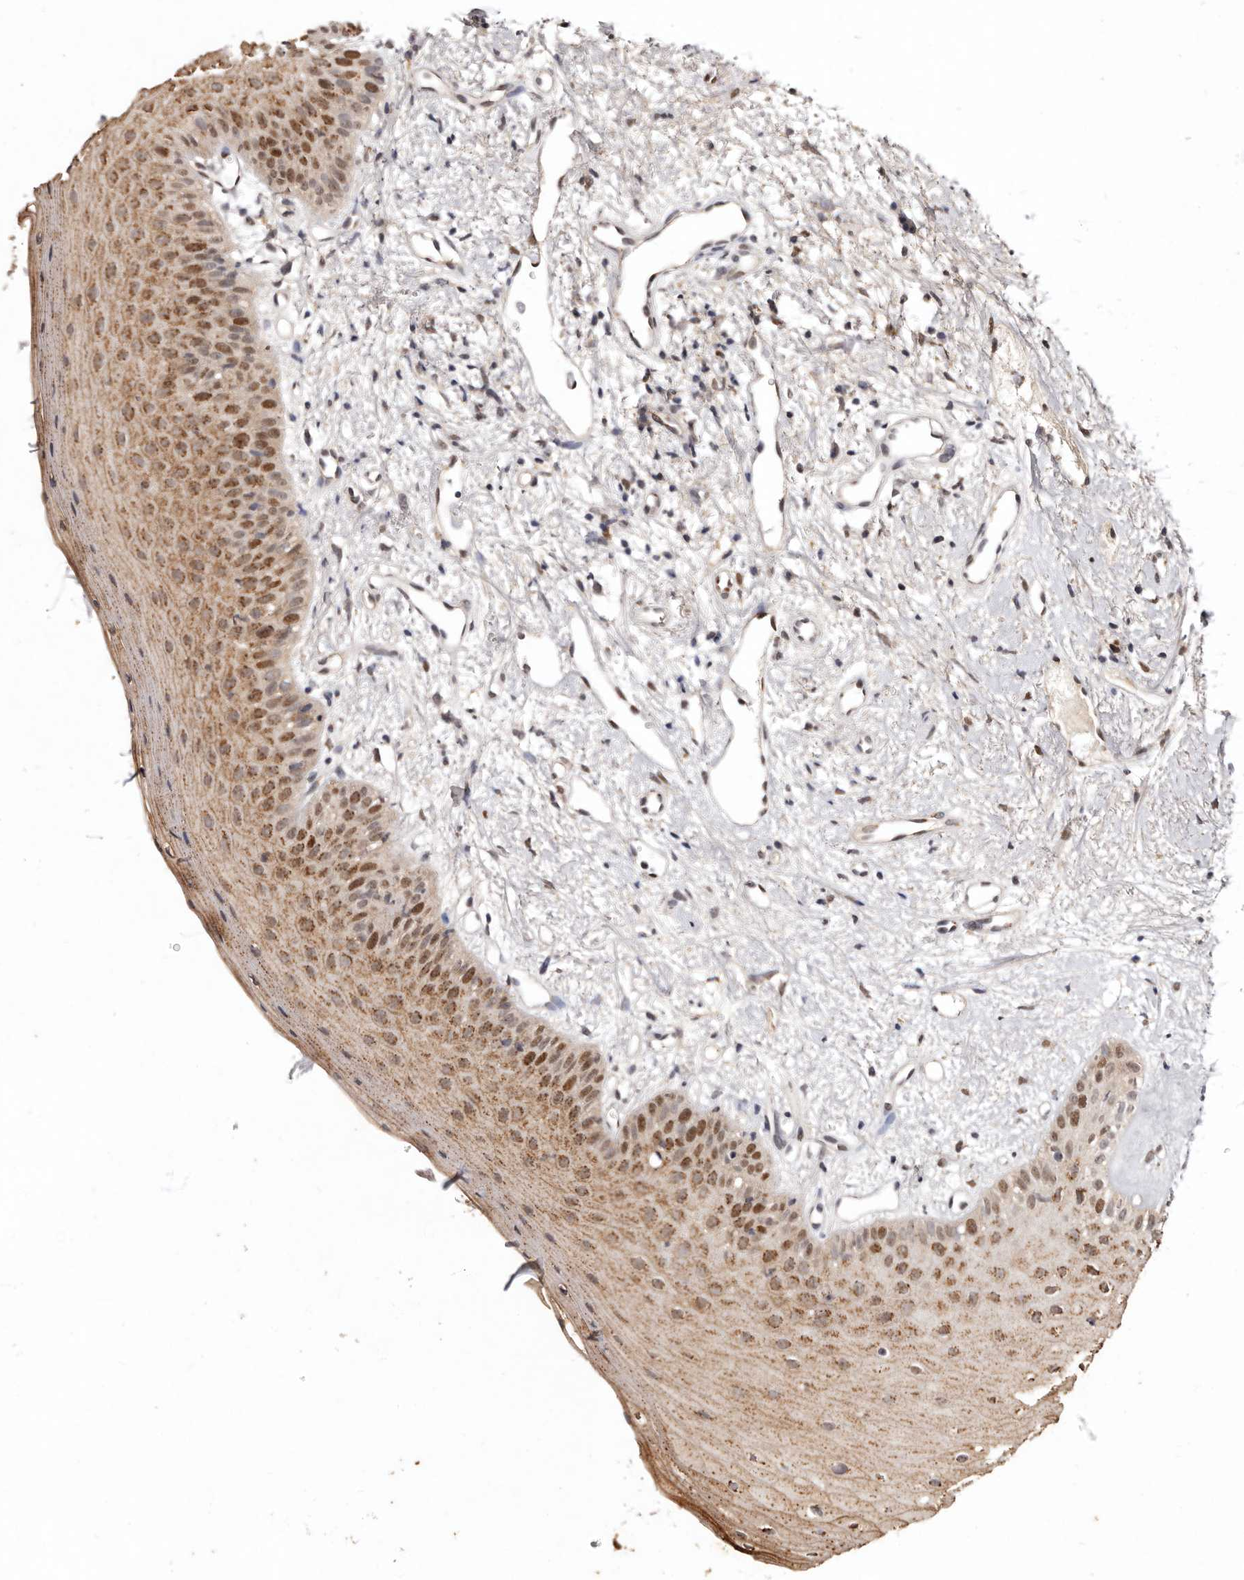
{"staining": {"intensity": "moderate", "quantity": ">75%", "location": "cytoplasmic/membranous,nuclear"}, "tissue": "oral mucosa", "cell_type": "Squamous epithelial cells", "image_type": "normal", "snomed": [{"axis": "morphology", "description": "Normal tissue, NOS"}, {"axis": "topography", "description": "Oral tissue"}], "caption": "Immunohistochemistry of unremarkable human oral mucosa displays medium levels of moderate cytoplasmic/membranous,nuclear expression in about >75% of squamous epithelial cells. (DAB (3,3'-diaminobenzidine) IHC with brightfield microscopy, high magnification).", "gene": "NOTCH1", "patient": {"sex": "female", "age": 63}}